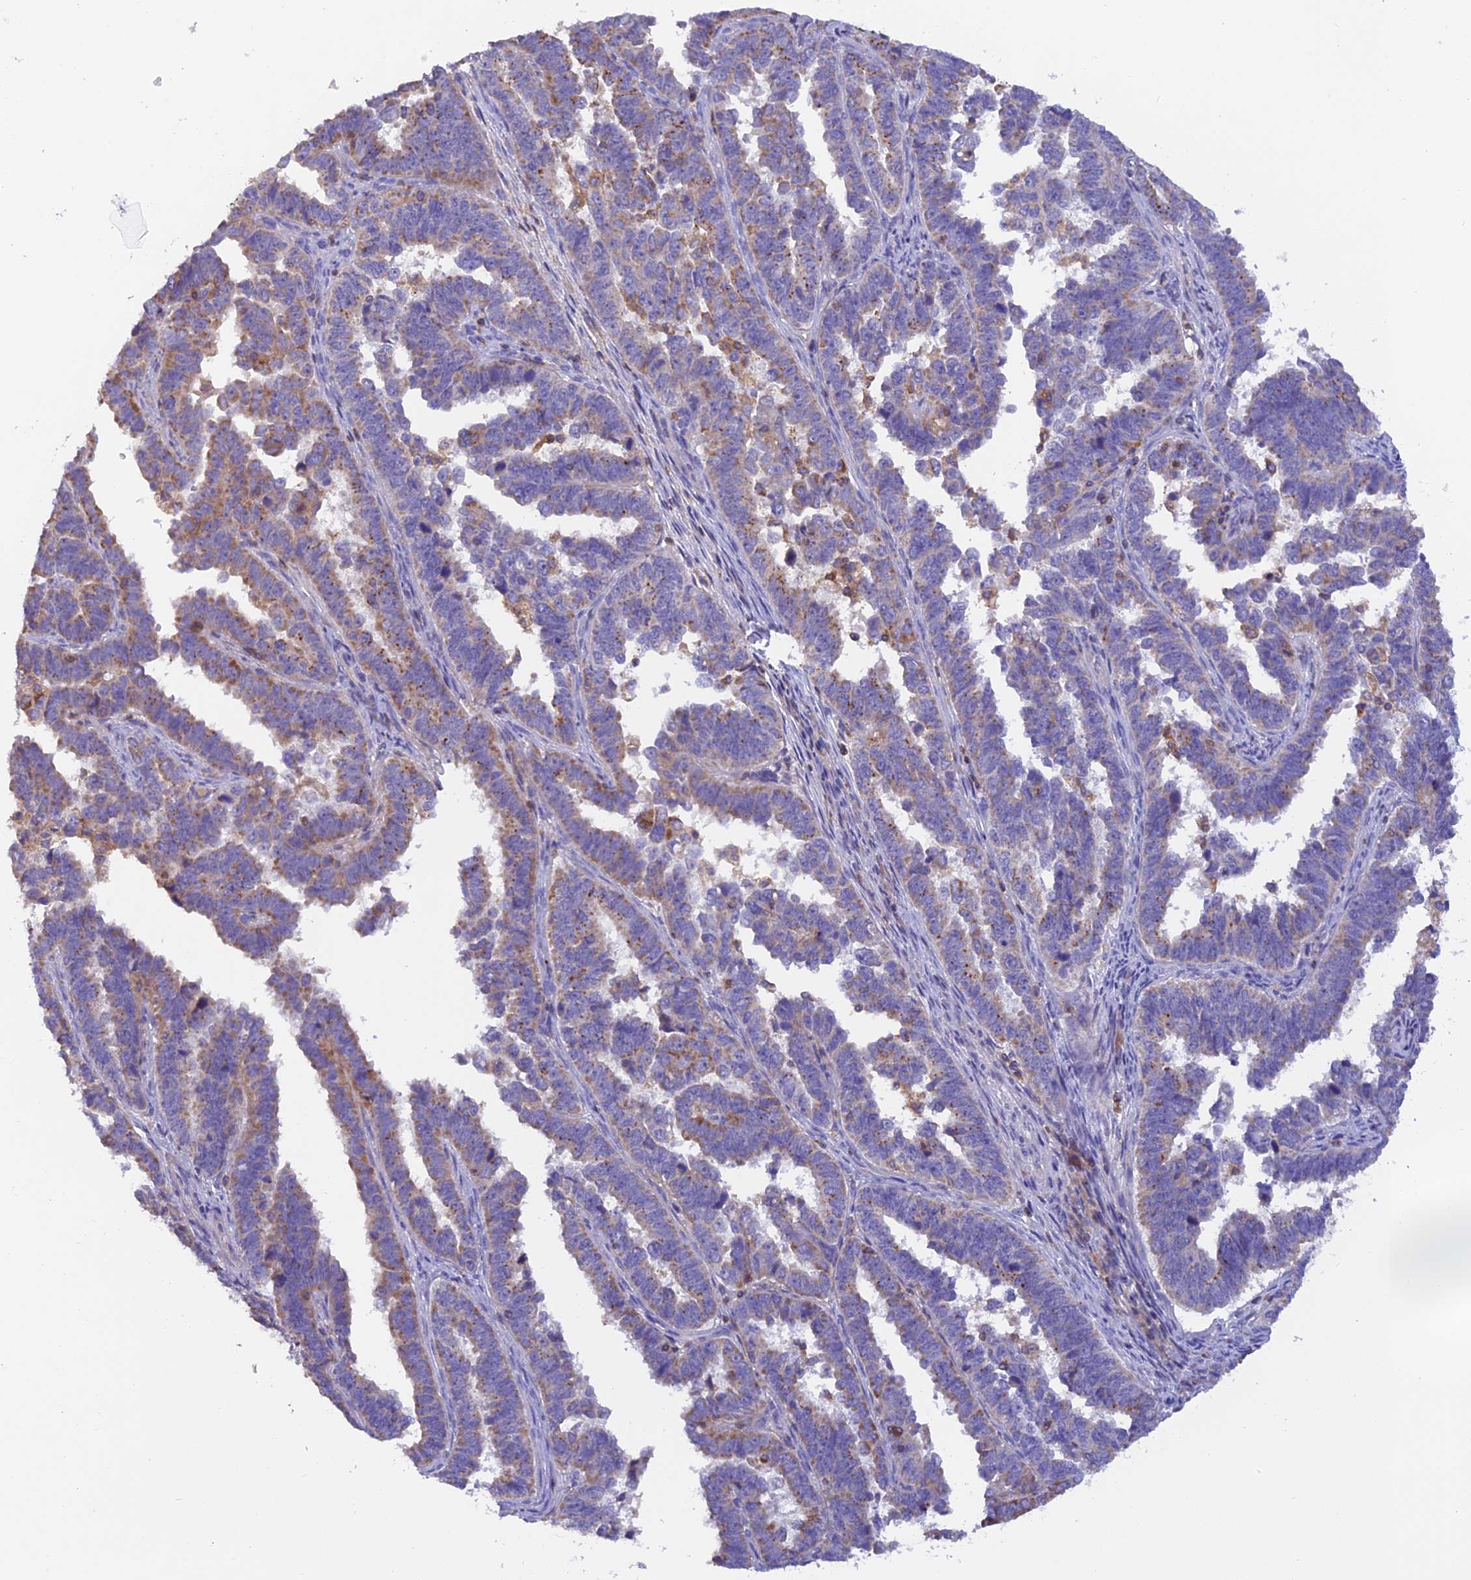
{"staining": {"intensity": "weak", "quantity": ">75%", "location": "cytoplasmic/membranous"}, "tissue": "endometrial cancer", "cell_type": "Tumor cells", "image_type": "cancer", "snomed": [{"axis": "morphology", "description": "Adenocarcinoma, NOS"}, {"axis": "topography", "description": "Endometrium"}], "caption": "Immunohistochemical staining of human adenocarcinoma (endometrial) exhibits weak cytoplasmic/membranous protein positivity in about >75% of tumor cells.", "gene": "LPXN", "patient": {"sex": "female", "age": 75}}